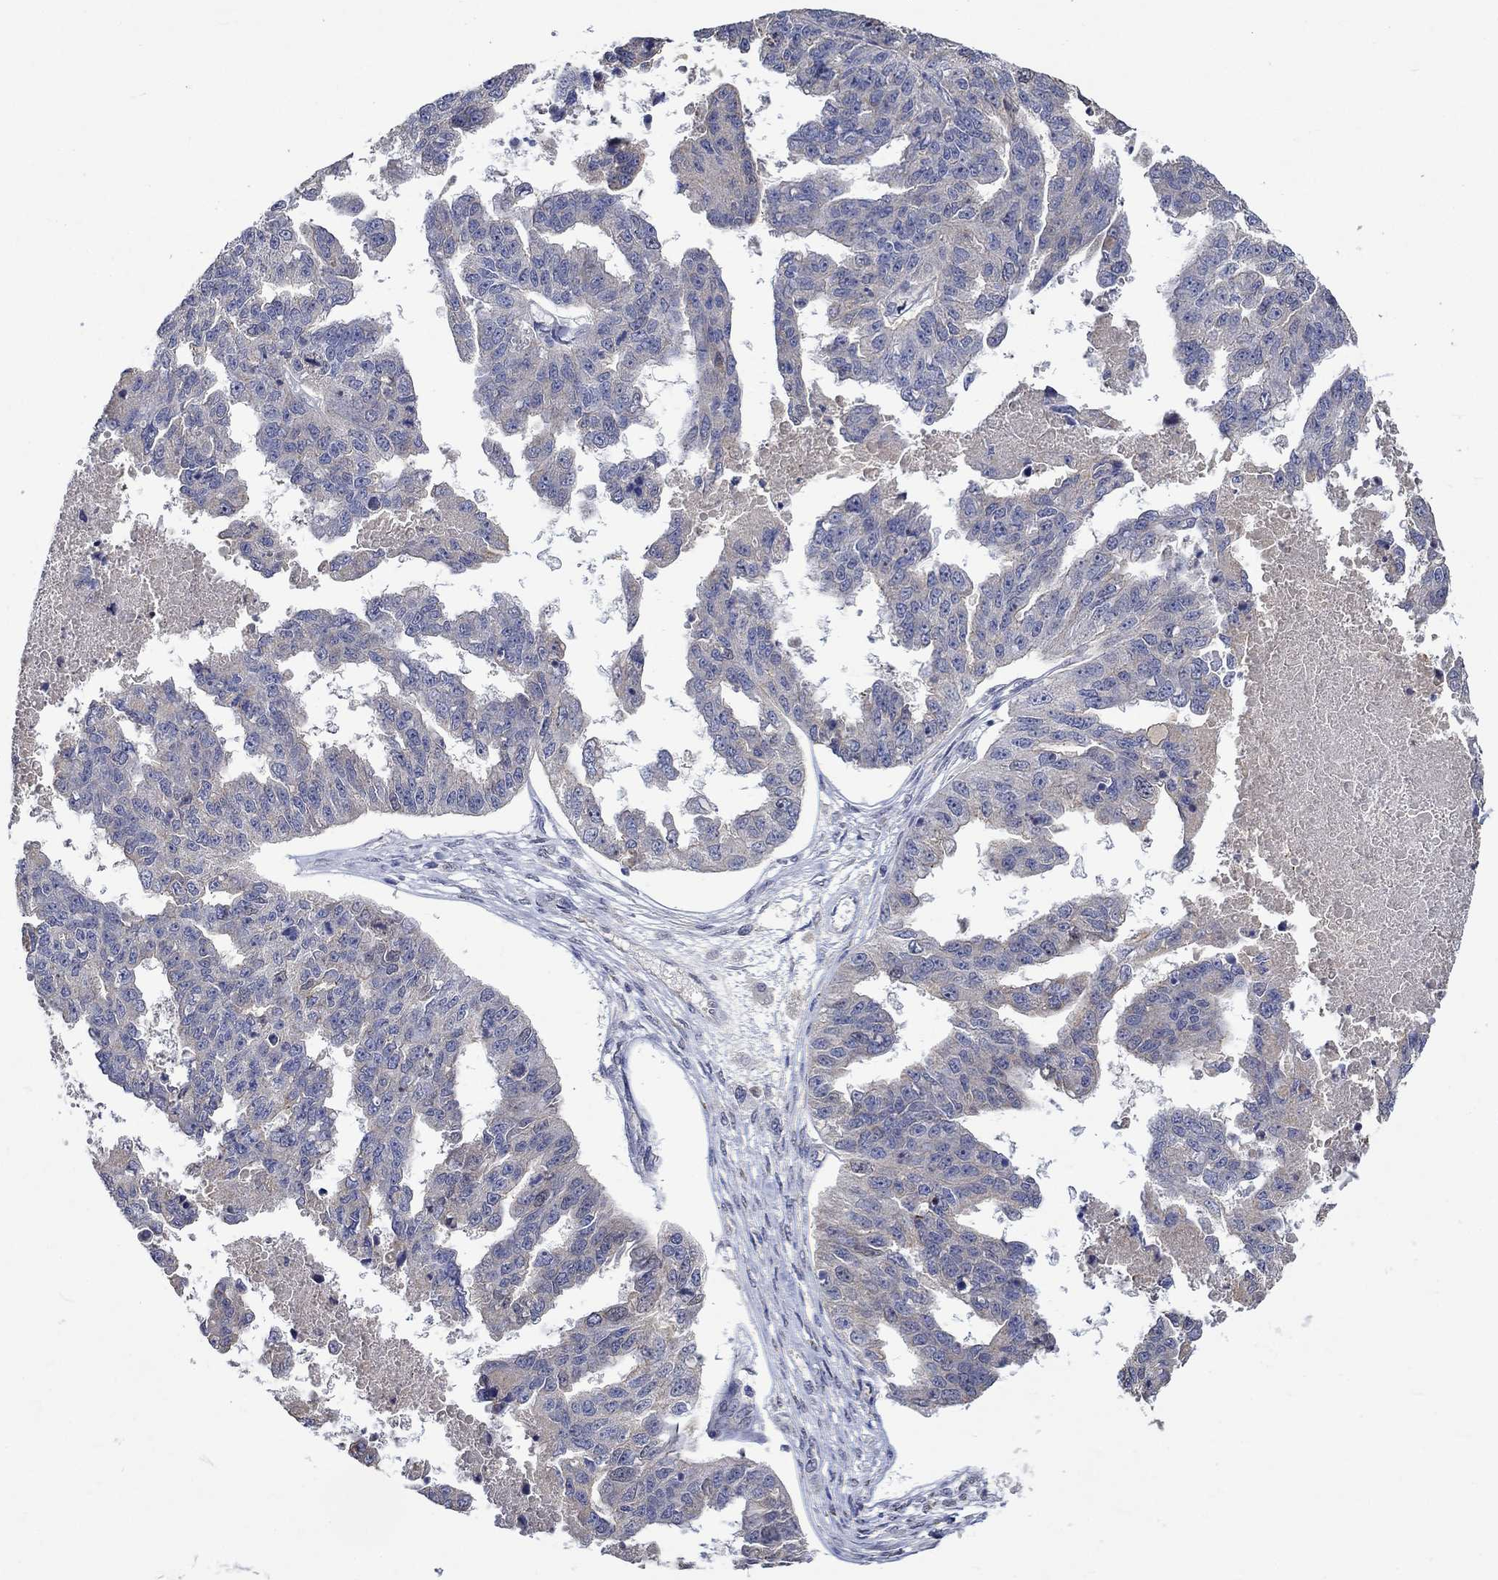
{"staining": {"intensity": "negative", "quantity": "none", "location": "none"}, "tissue": "ovarian cancer", "cell_type": "Tumor cells", "image_type": "cancer", "snomed": [{"axis": "morphology", "description": "Cystadenocarcinoma, serous, NOS"}, {"axis": "topography", "description": "Ovary"}], "caption": "Serous cystadenocarcinoma (ovarian) stained for a protein using immunohistochemistry (IHC) exhibits no staining tumor cells.", "gene": "DDX3Y", "patient": {"sex": "female", "age": 58}}